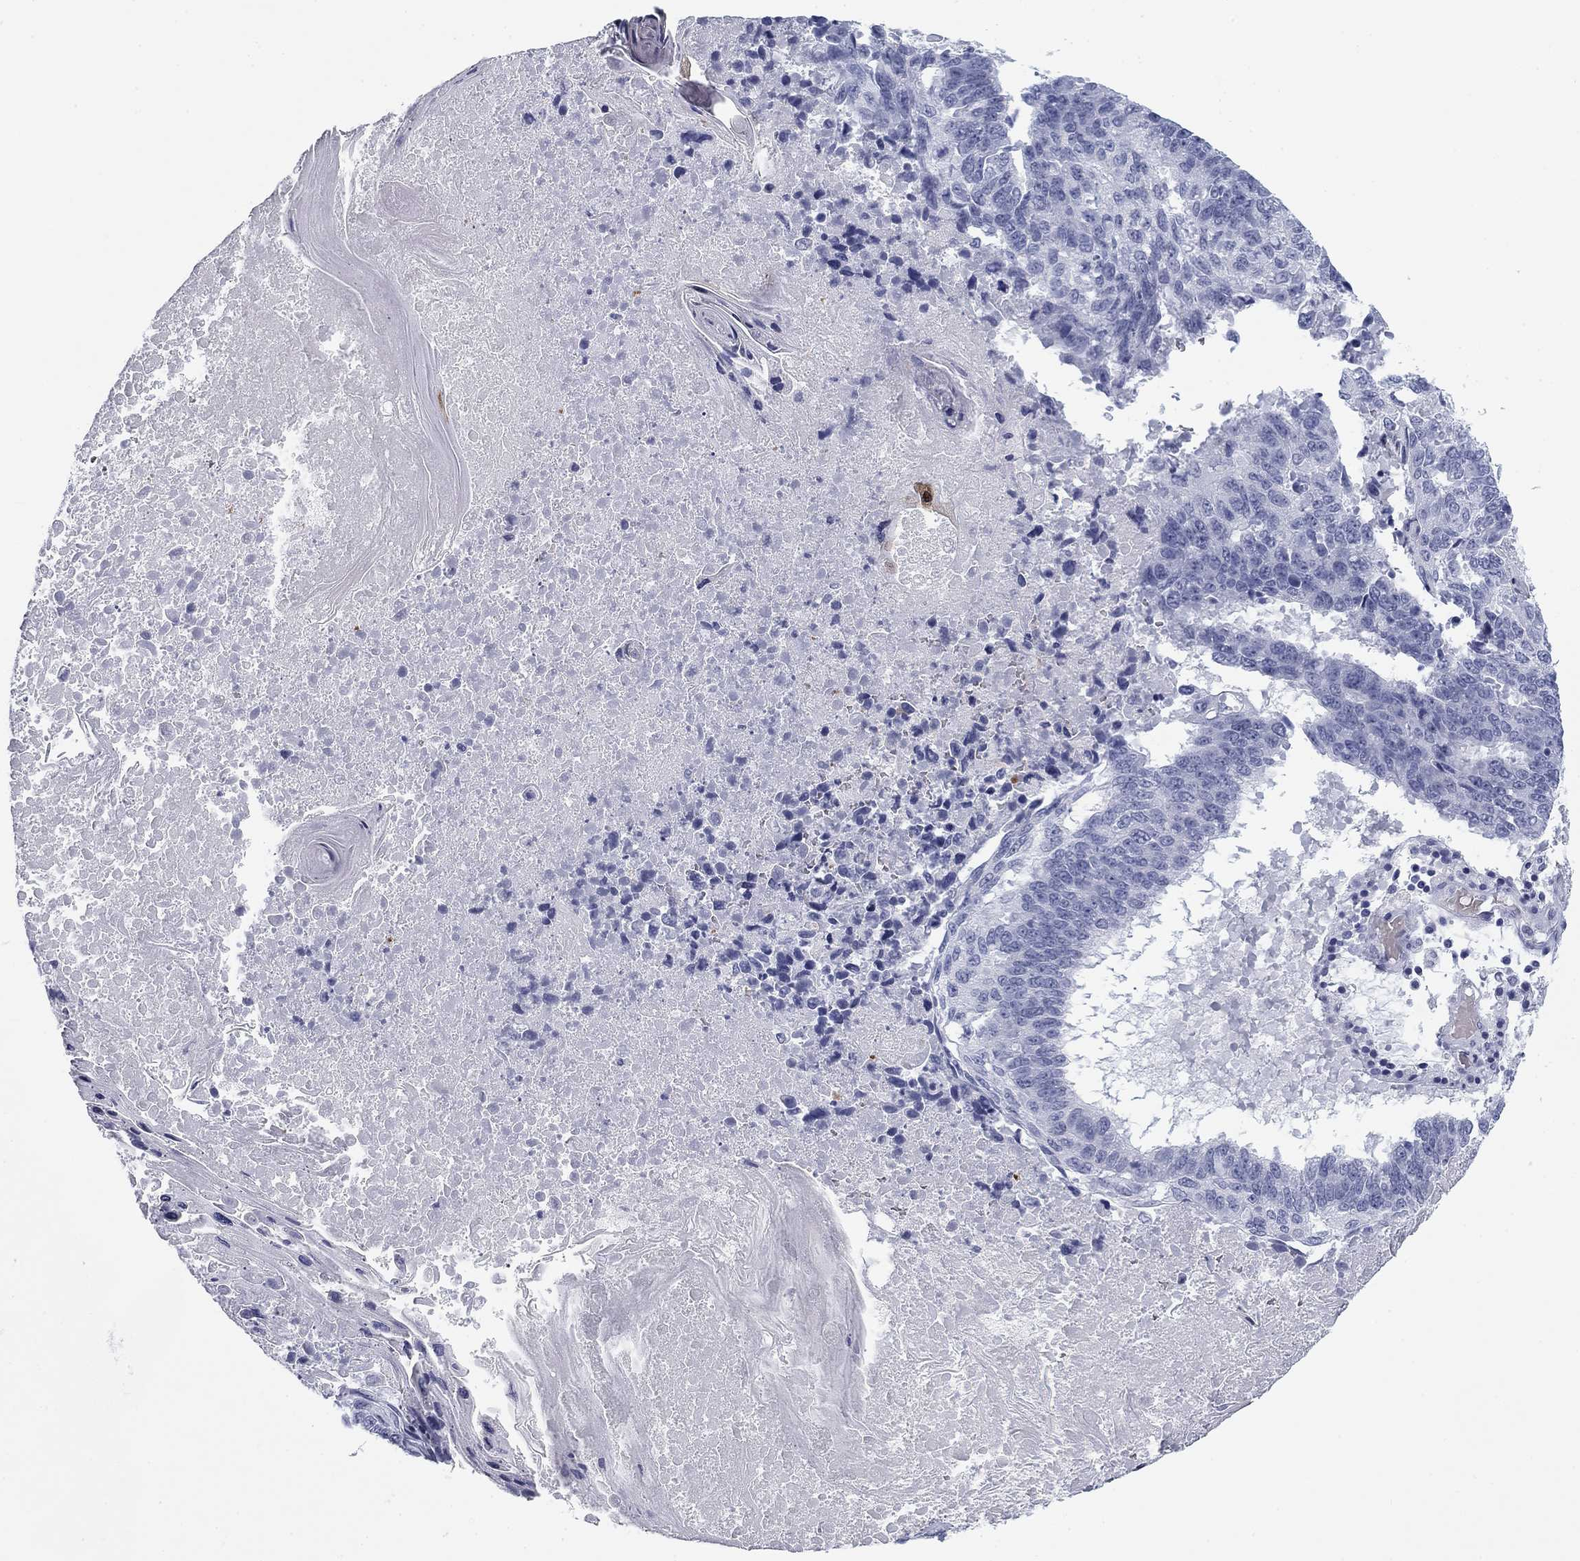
{"staining": {"intensity": "negative", "quantity": "none", "location": "none"}, "tissue": "lung cancer", "cell_type": "Tumor cells", "image_type": "cancer", "snomed": [{"axis": "morphology", "description": "Squamous cell carcinoma, NOS"}, {"axis": "topography", "description": "Lung"}], "caption": "Immunohistochemistry photomicrograph of neoplastic tissue: human lung squamous cell carcinoma stained with DAB (3,3'-diaminobenzidine) demonstrates no significant protein staining in tumor cells.", "gene": "CALB1", "patient": {"sex": "male", "age": 73}}